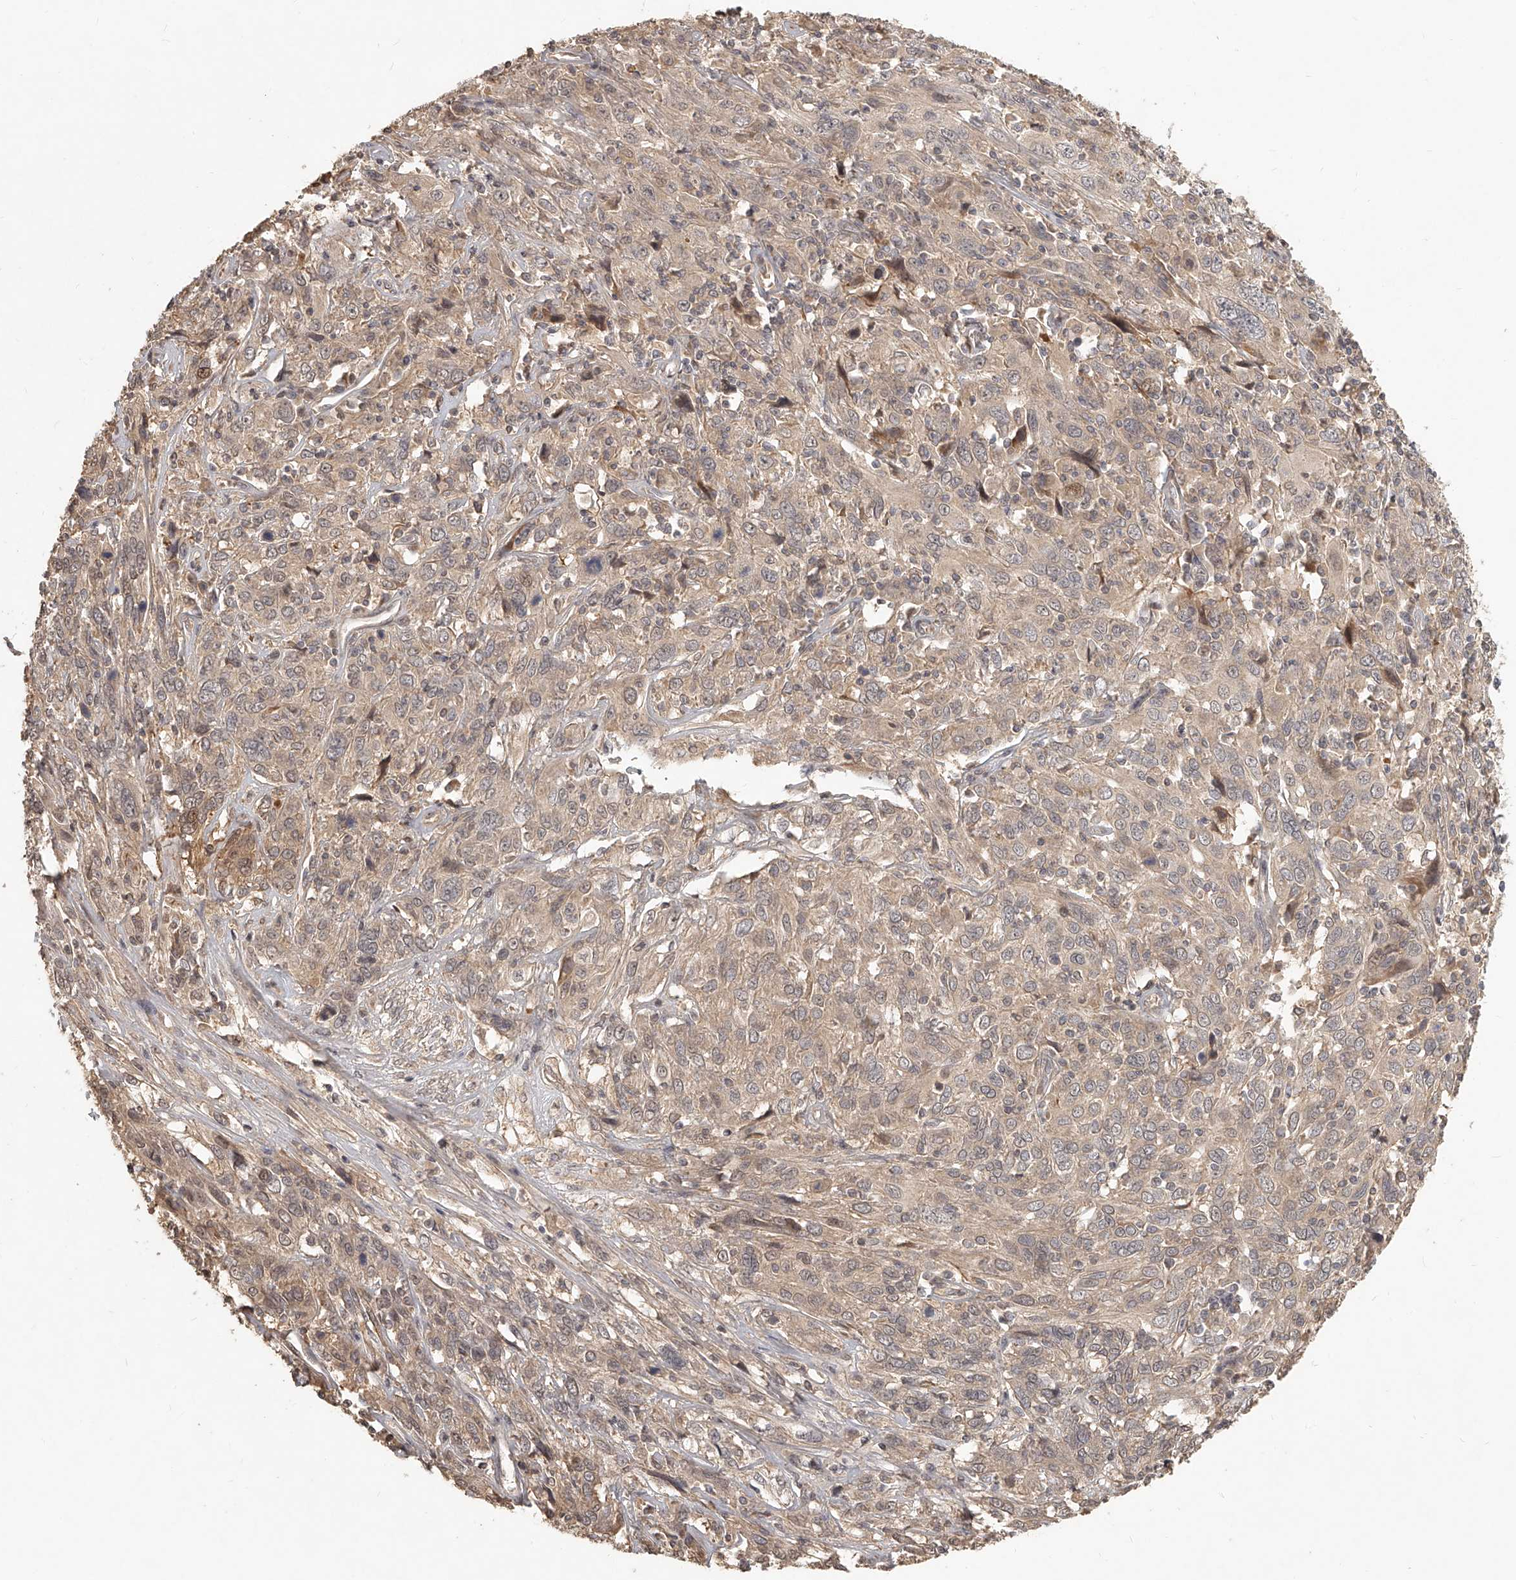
{"staining": {"intensity": "weak", "quantity": "25%-75%", "location": "cytoplasmic/membranous,nuclear"}, "tissue": "cervical cancer", "cell_type": "Tumor cells", "image_type": "cancer", "snomed": [{"axis": "morphology", "description": "Squamous cell carcinoma, NOS"}, {"axis": "topography", "description": "Cervix"}], "caption": "Immunohistochemical staining of human cervical cancer (squamous cell carcinoma) demonstrates low levels of weak cytoplasmic/membranous and nuclear staining in approximately 25%-75% of tumor cells.", "gene": "SLC37A1", "patient": {"sex": "female", "age": 46}}